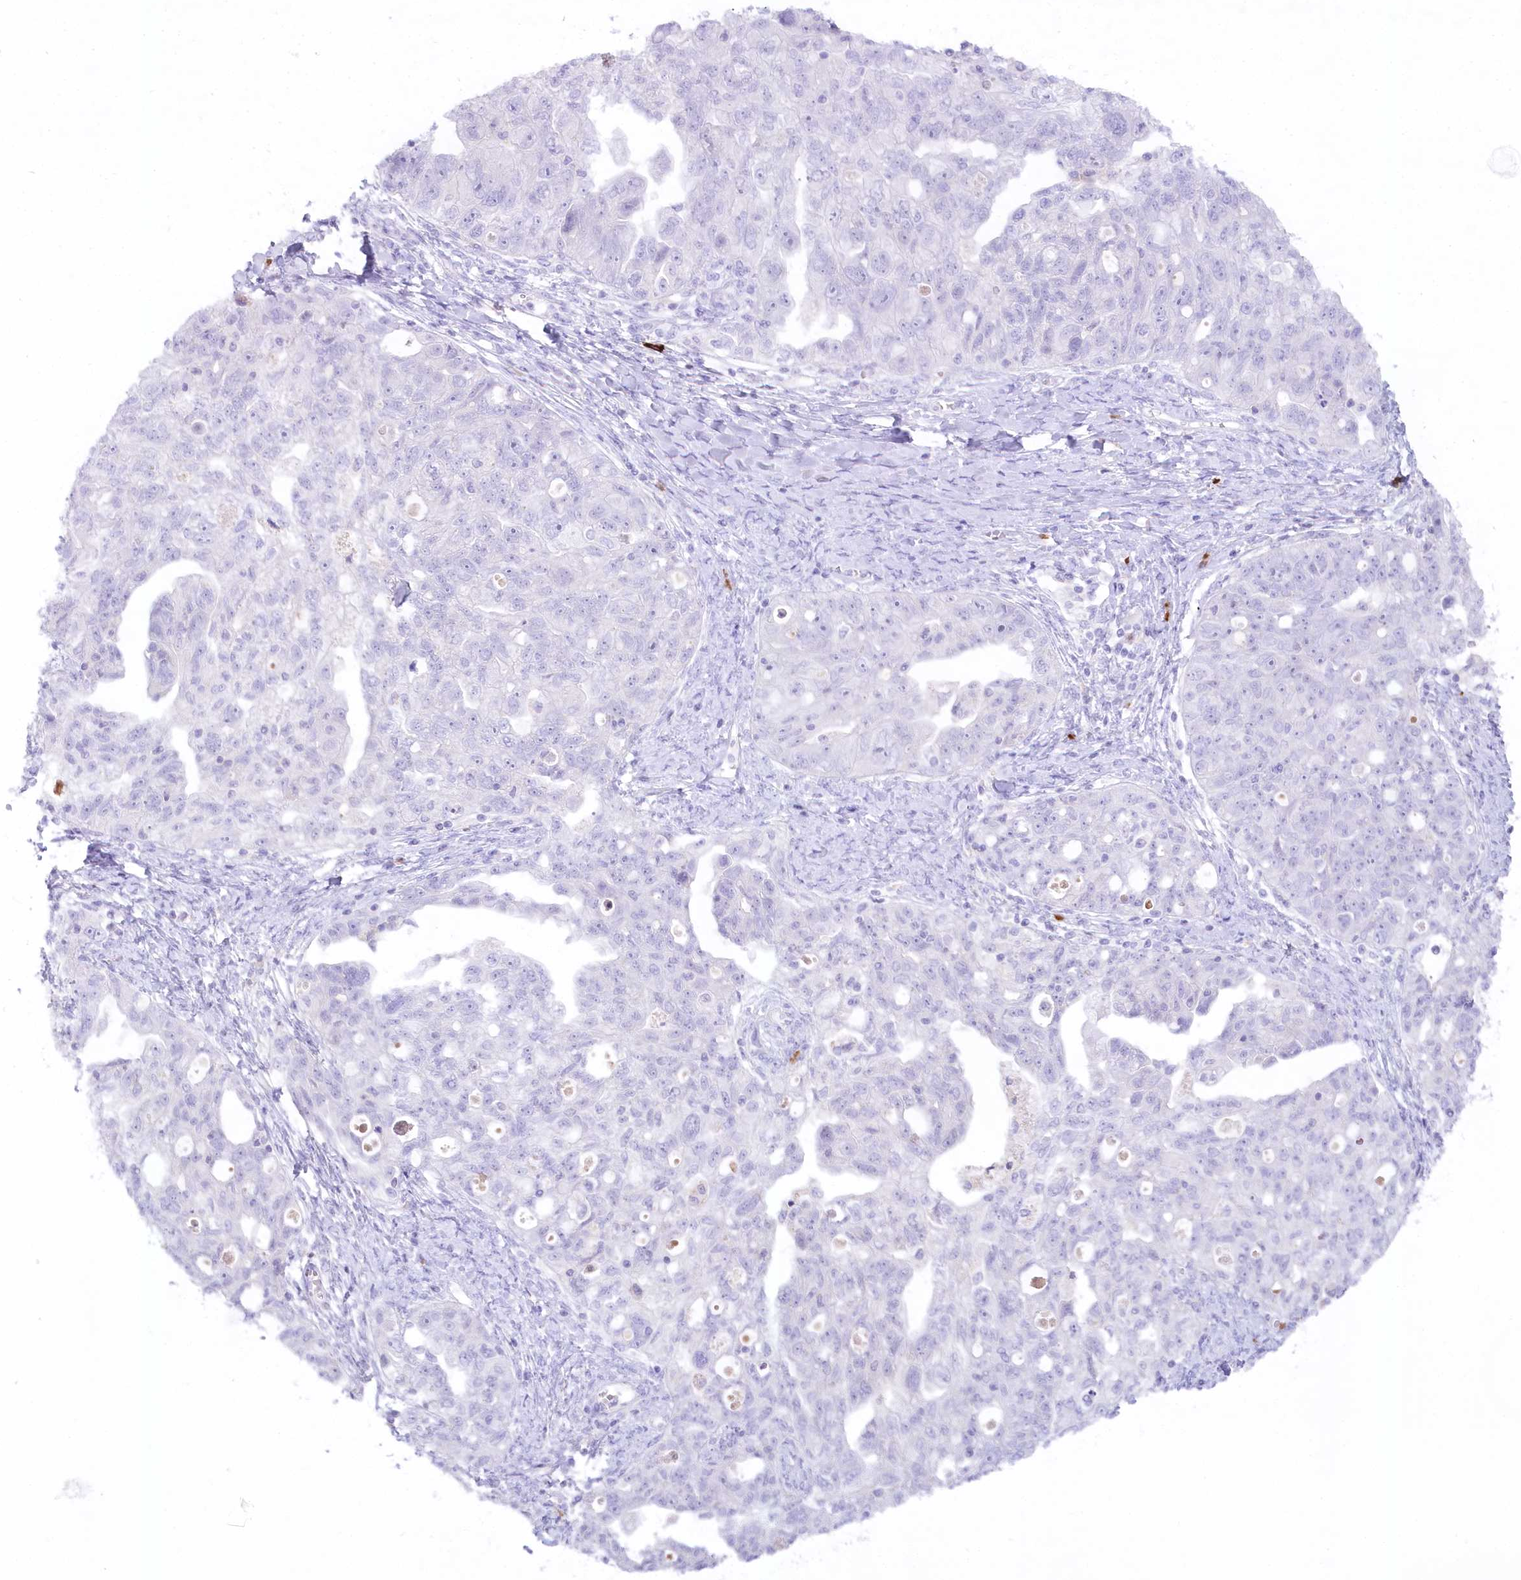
{"staining": {"intensity": "negative", "quantity": "none", "location": "none"}, "tissue": "ovarian cancer", "cell_type": "Tumor cells", "image_type": "cancer", "snomed": [{"axis": "morphology", "description": "Carcinoma, NOS"}, {"axis": "morphology", "description": "Cystadenocarcinoma, serous, NOS"}, {"axis": "topography", "description": "Ovary"}], "caption": "DAB (3,3'-diaminobenzidine) immunohistochemical staining of human ovarian carcinoma reveals no significant staining in tumor cells.", "gene": "MYOZ1", "patient": {"sex": "female", "age": 69}}